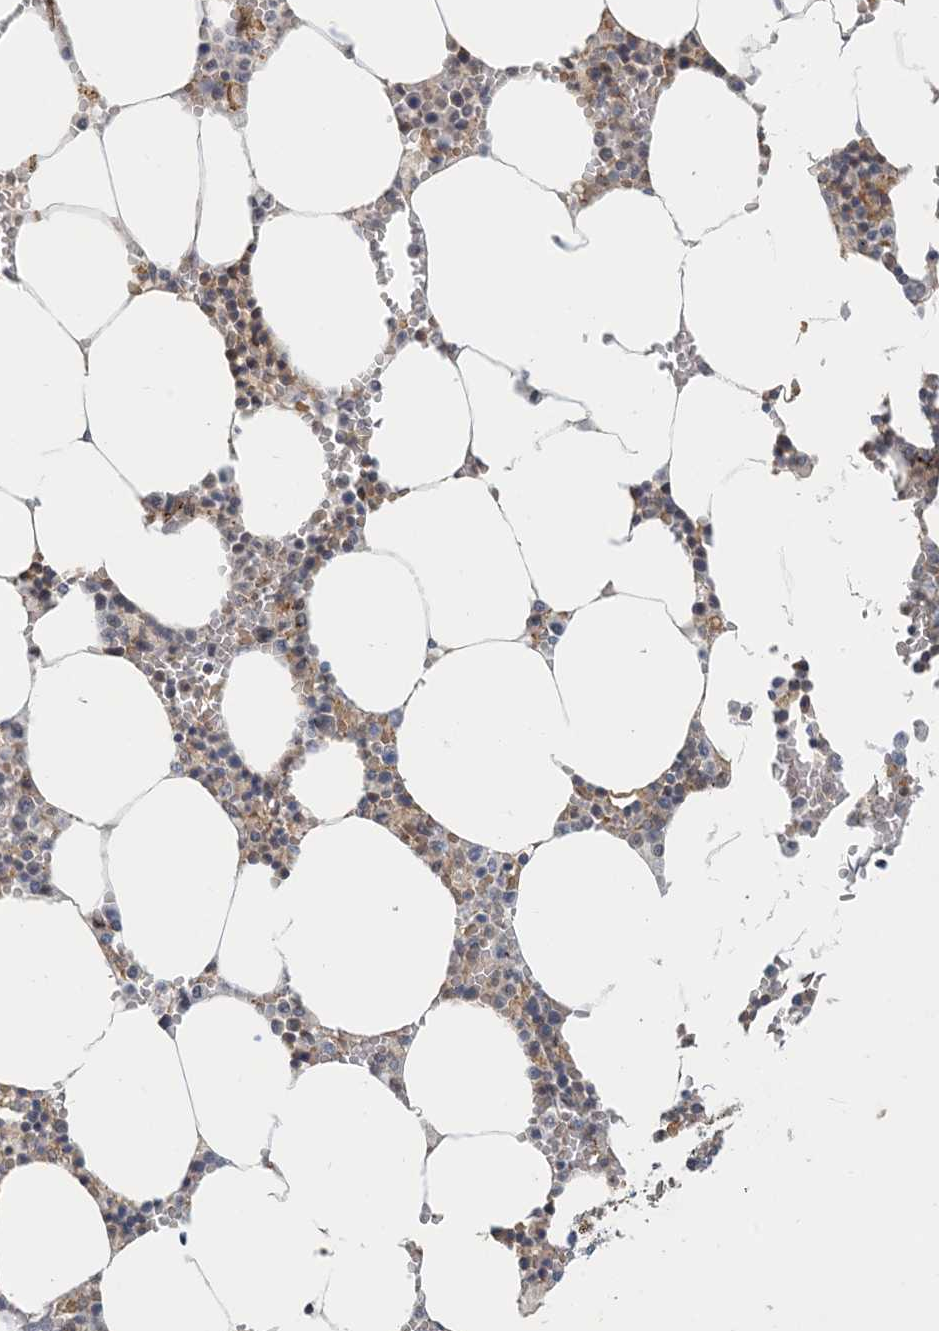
{"staining": {"intensity": "moderate", "quantity": "<25%", "location": "cytoplasmic/membranous"}, "tissue": "bone marrow", "cell_type": "Hematopoietic cells", "image_type": "normal", "snomed": [{"axis": "morphology", "description": "Normal tissue, NOS"}, {"axis": "topography", "description": "Bone marrow"}], "caption": "This micrograph demonstrates IHC staining of benign human bone marrow, with low moderate cytoplasmic/membranous positivity in about <25% of hematopoietic cells.", "gene": "MAPKBP1", "patient": {"sex": "male", "age": 70}}